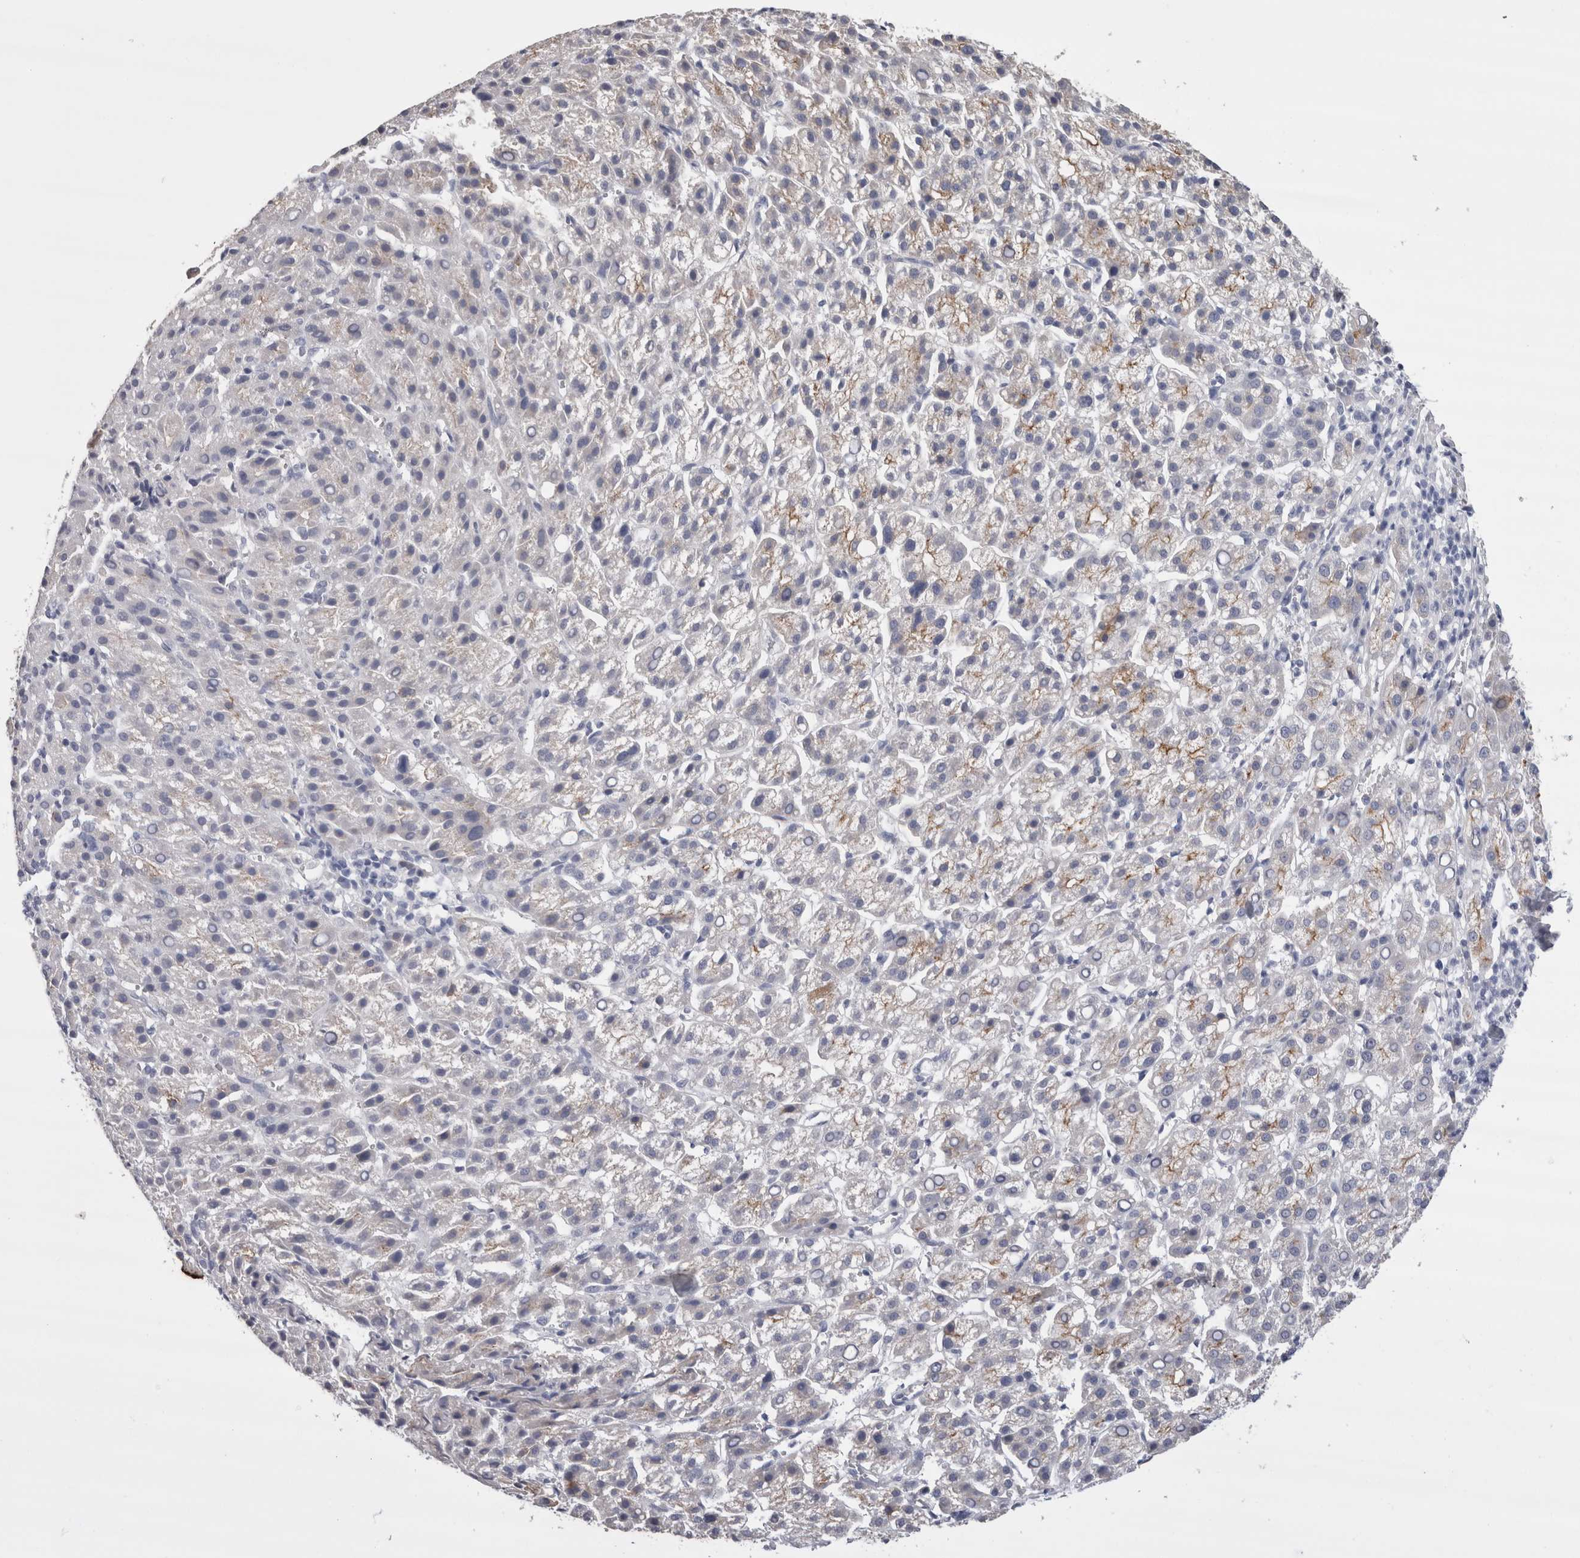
{"staining": {"intensity": "weak", "quantity": "<25%", "location": "cytoplasmic/membranous"}, "tissue": "liver cancer", "cell_type": "Tumor cells", "image_type": "cancer", "snomed": [{"axis": "morphology", "description": "Carcinoma, Hepatocellular, NOS"}, {"axis": "topography", "description": "Liver"}], "caption": "High magnification brightfield microscopy of liver cancer stained with DAB (brown) and counterstained with hematoxylin (blue): tumor cells show no significant expression. (DAB immunohistochemistry (IHC) with hematoxylin counter stain).", "gene": "CDHR5", "patient": {"sex": "female", "age": 58}}